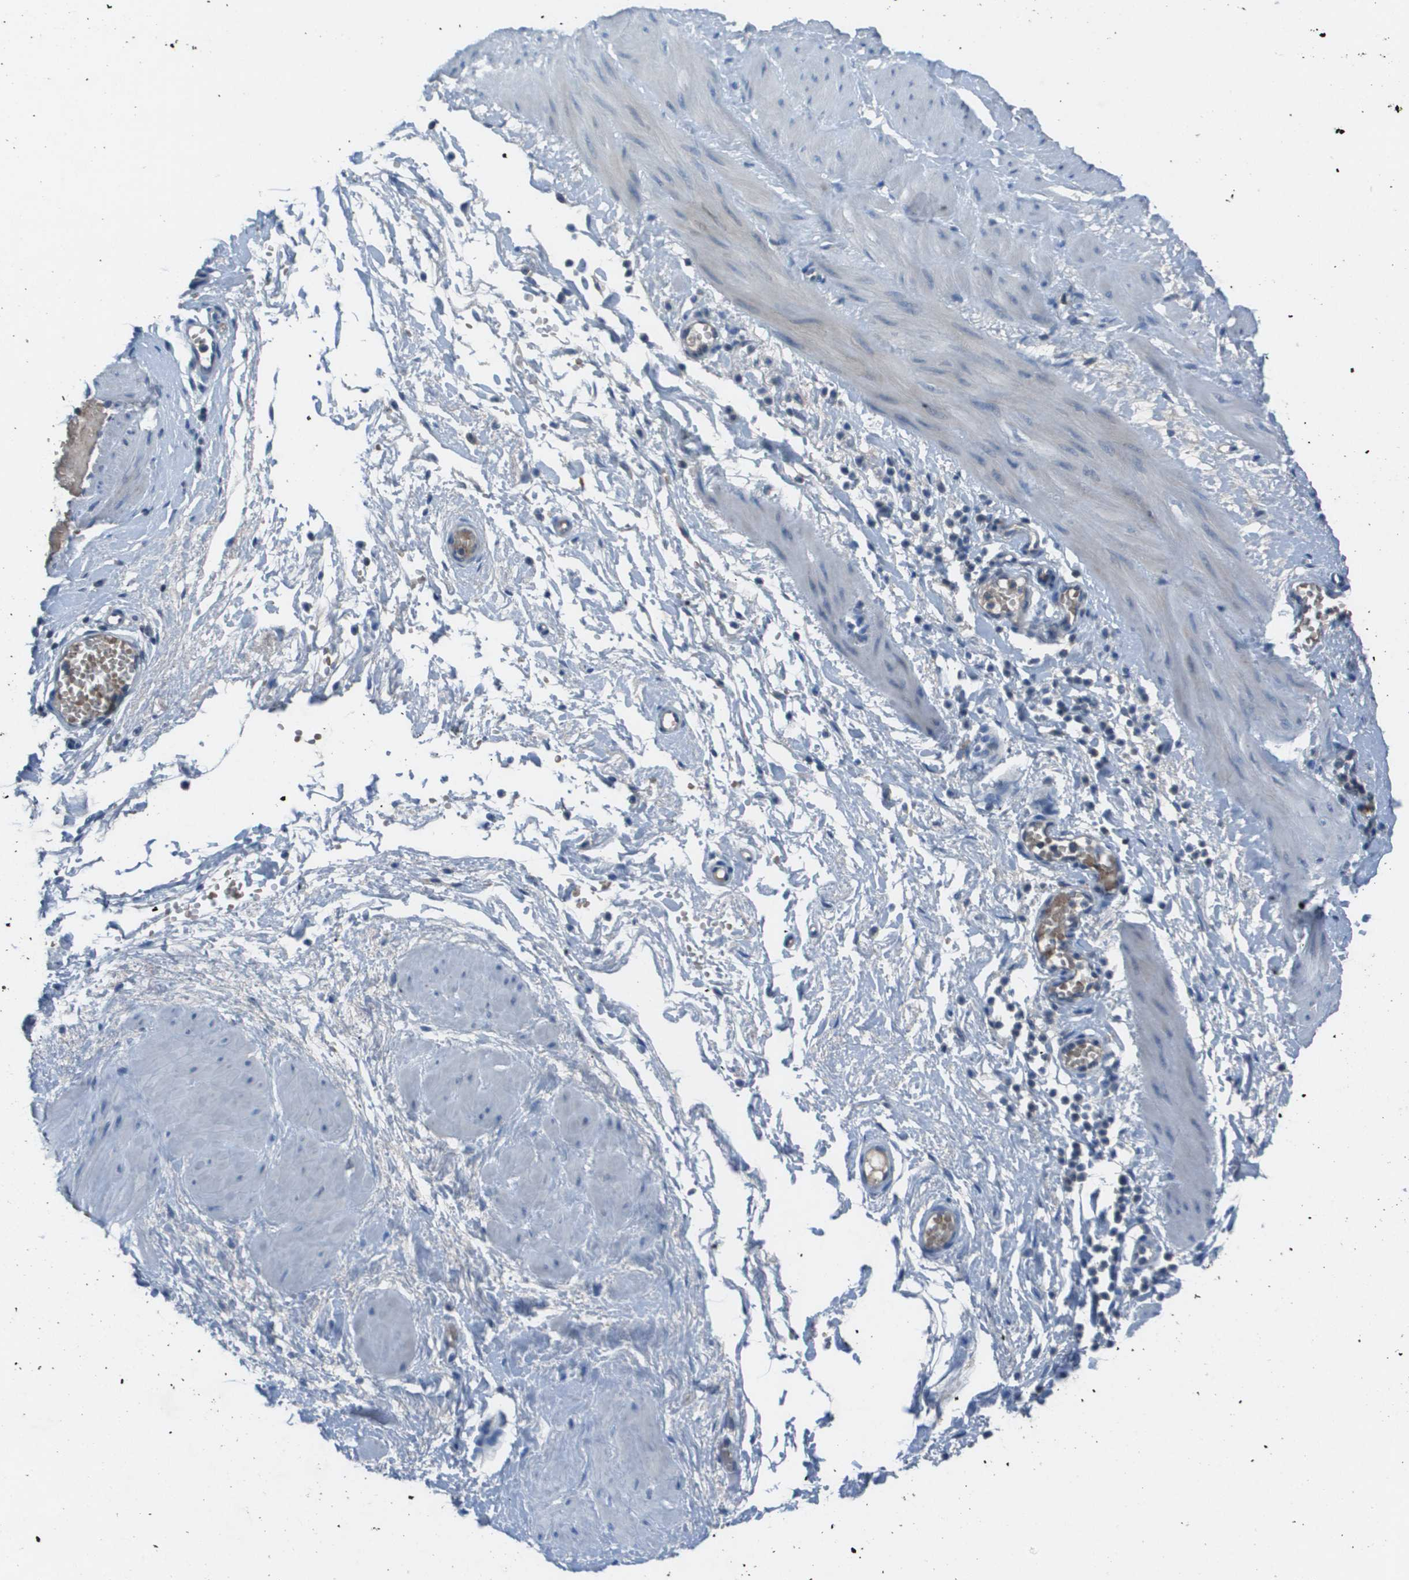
{"staining": {"intensity": "negative", "quantity": "none", "location": "none"}, "tissue": "adipose tissue", "cell_type": "Adipocytes", "image_type": "normal", "snomed": [{"axis": "morphology", "description": "Normal tissue, NOS"}, {"axis": "topography", "description": "Soft tissue"}, {"axis": "topography", "description": "Vascular tissue"}], "caption": "Protein analysis of normal adipose tissue reveals no significant expression in adipocytes.", "gene": "CAMK4", "patient": {"sex": "female", "age": 35}}